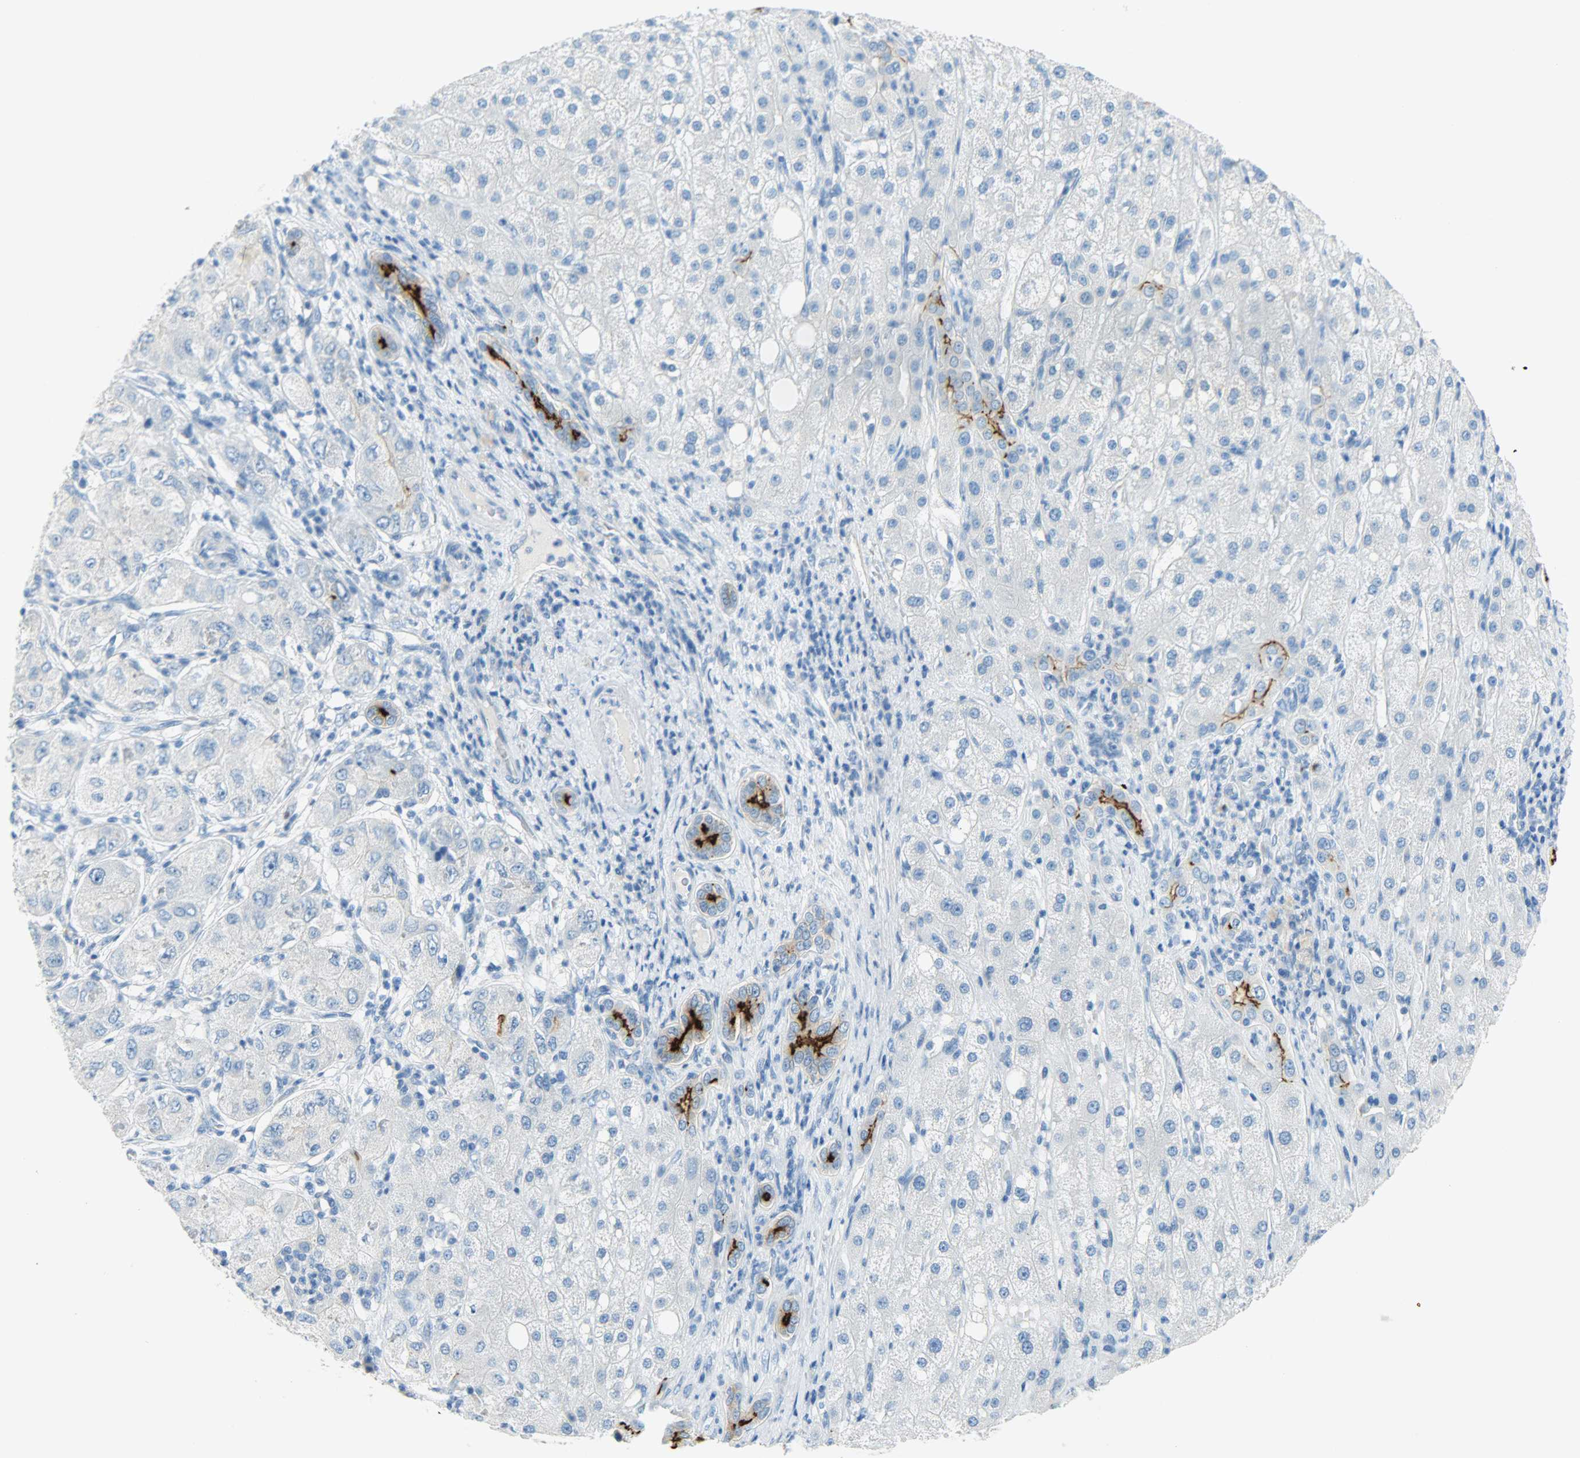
{"staining": {"intensity": "negative", "quantity": "none", "location": "none"}, "tissue": "liver cancer", "cell_type": "Tumor cells", "image_type": "cancer", "snomed": [{"axis": "morphology", "description": "Carcinoma, Hepatocellular, NOS"}, {"axis": "topography", "description": "Liver"}], "caption": "This is an immunohistochemistry (IHC) image of human liver cancer. There is no expression in tumor cells.", "gene": "PROM1", "patient": {"sex": "male", "age": 80}}